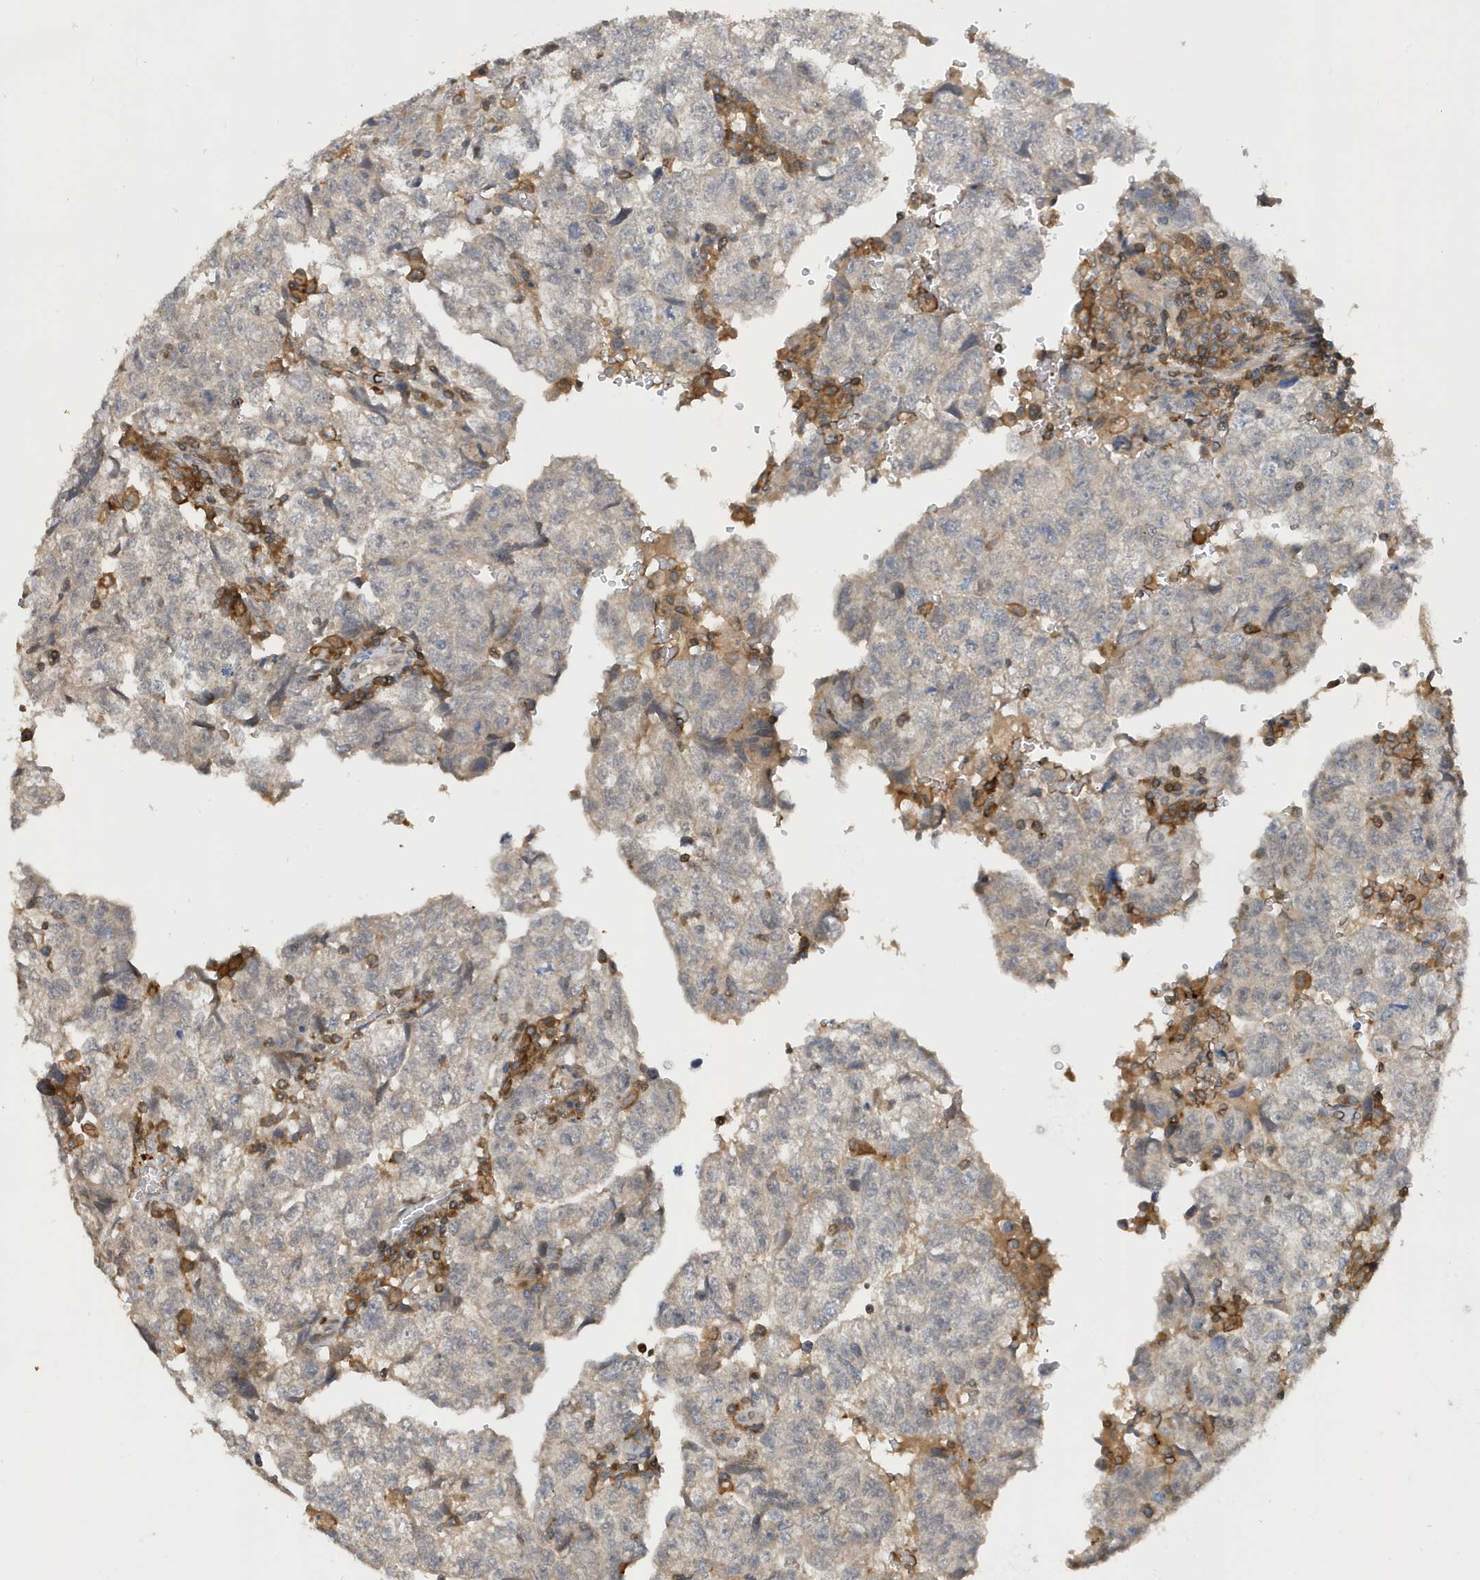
{"staining": {"intensity": "negative", "quantity": "none", "location": "none"}, "tissue": "testis cancer", "cell_type": "Tumor cells", "image_type": "cancer", "snomed": [{"axis": "morphology", "description": "Carcinoma, Embryonal, NOS"}, {"axis": "topography", "description": "Testis"}], "caption": "Tumor cells show no significant staining in testis cancer.", "gene": "NSUN3", "patient": {"sex": "male", "age": 36}}